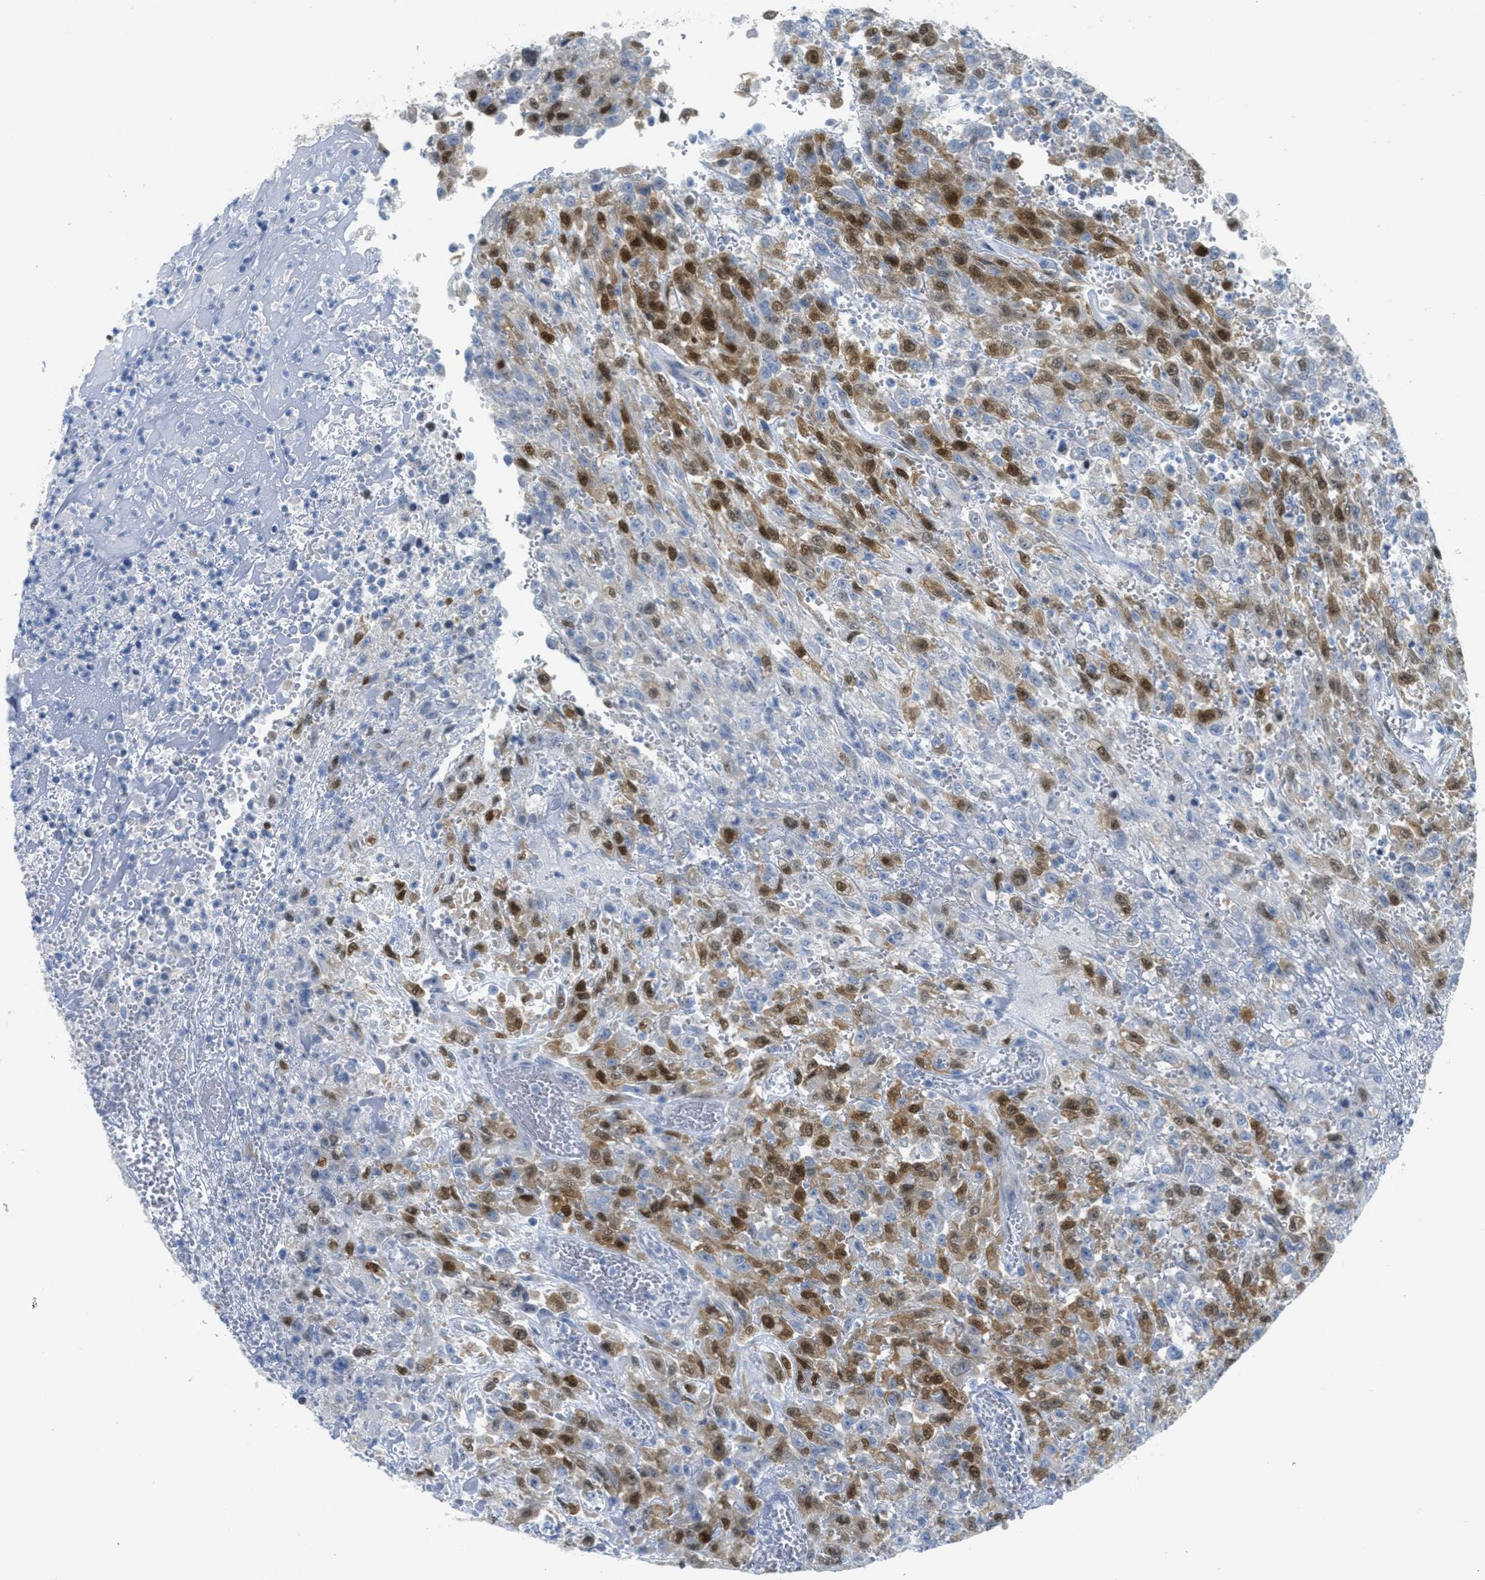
{"staining": {"intensity": "strong", "quantity": ">75%", "location": "cytoplasmic/membranous,nuclear"}, "tissue": "urothelial cancer", "cell_type": "Tumor cells", "image_type": "cancer", "snomed": [{"axis": "morphology", "description": "Urothelial carcinoma, High grade"}, {"axis": "topography", "description": "Urinary bladder"}], "caption": "The histopathology image shows staining of urothelial carcinoma (high-grade), revealing strong cytoplasmic/membranous and nuclear protein positivity (brown color) within tumor cells.", "gene": "ORC6", "patient": {"sex": "male", "age": 46}}